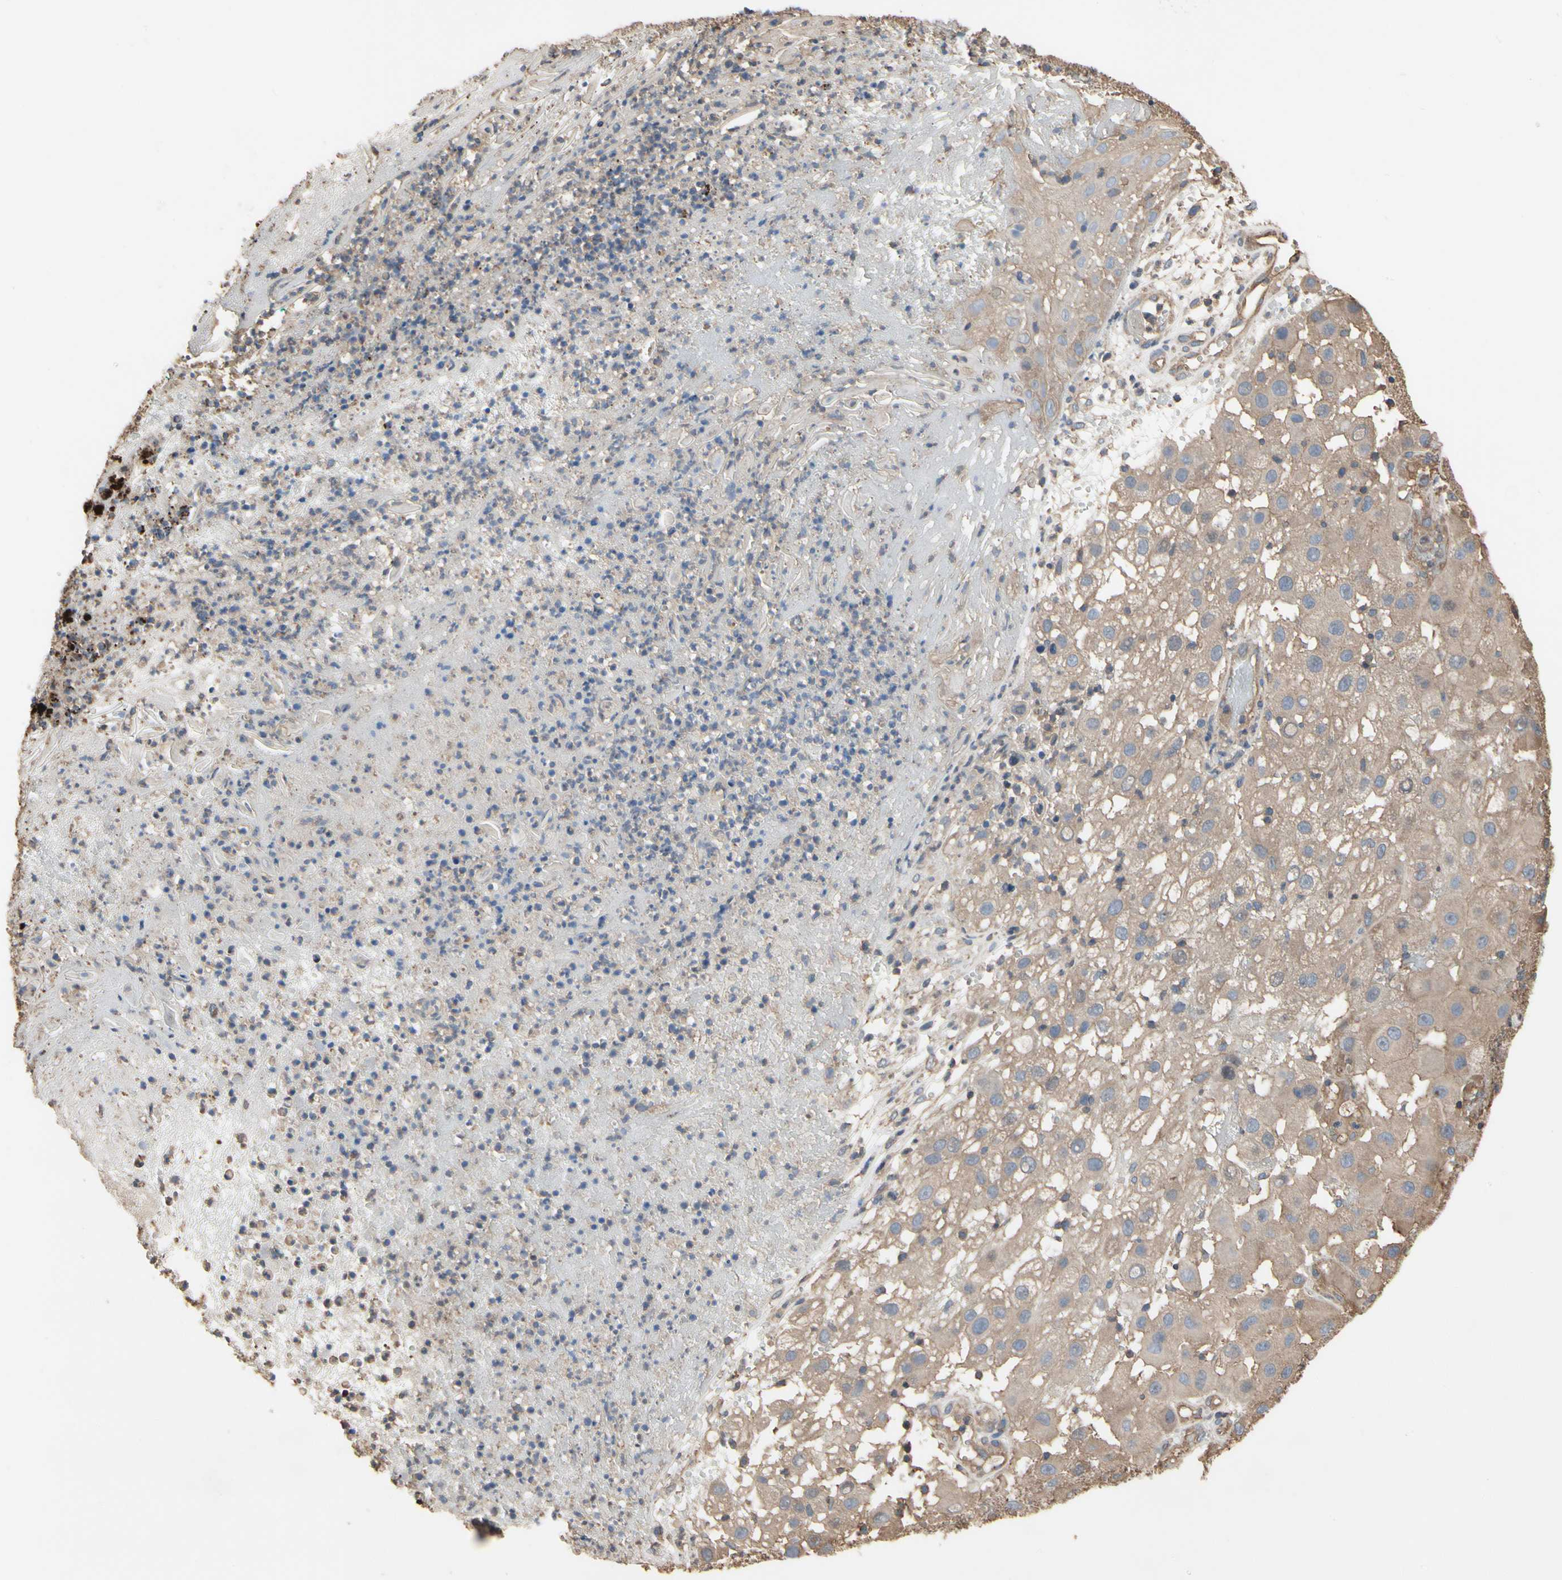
{"staining": {"intensity": "weak", "quantity": "25%-75%", "location": "cytoplasmic/membranous"}, "tissue": "melanoma", "cell_type": "Tumor cells", "image_type": "cancer", "snomed": [{"axis": "morphology", "description": "Malignant melanoma, NOS"}, {"axis": "topography", "description": "Skin"}], "caption": "Protein expression analysis of melanoma shows weak cytoplasmic/membranous staining in about 25%-75% of tumor cells. The protein is shown in brown color, while the nuclei are stained blue.", "gene": "PDZK1", "patient": {"sex": "female", "age": 81}}